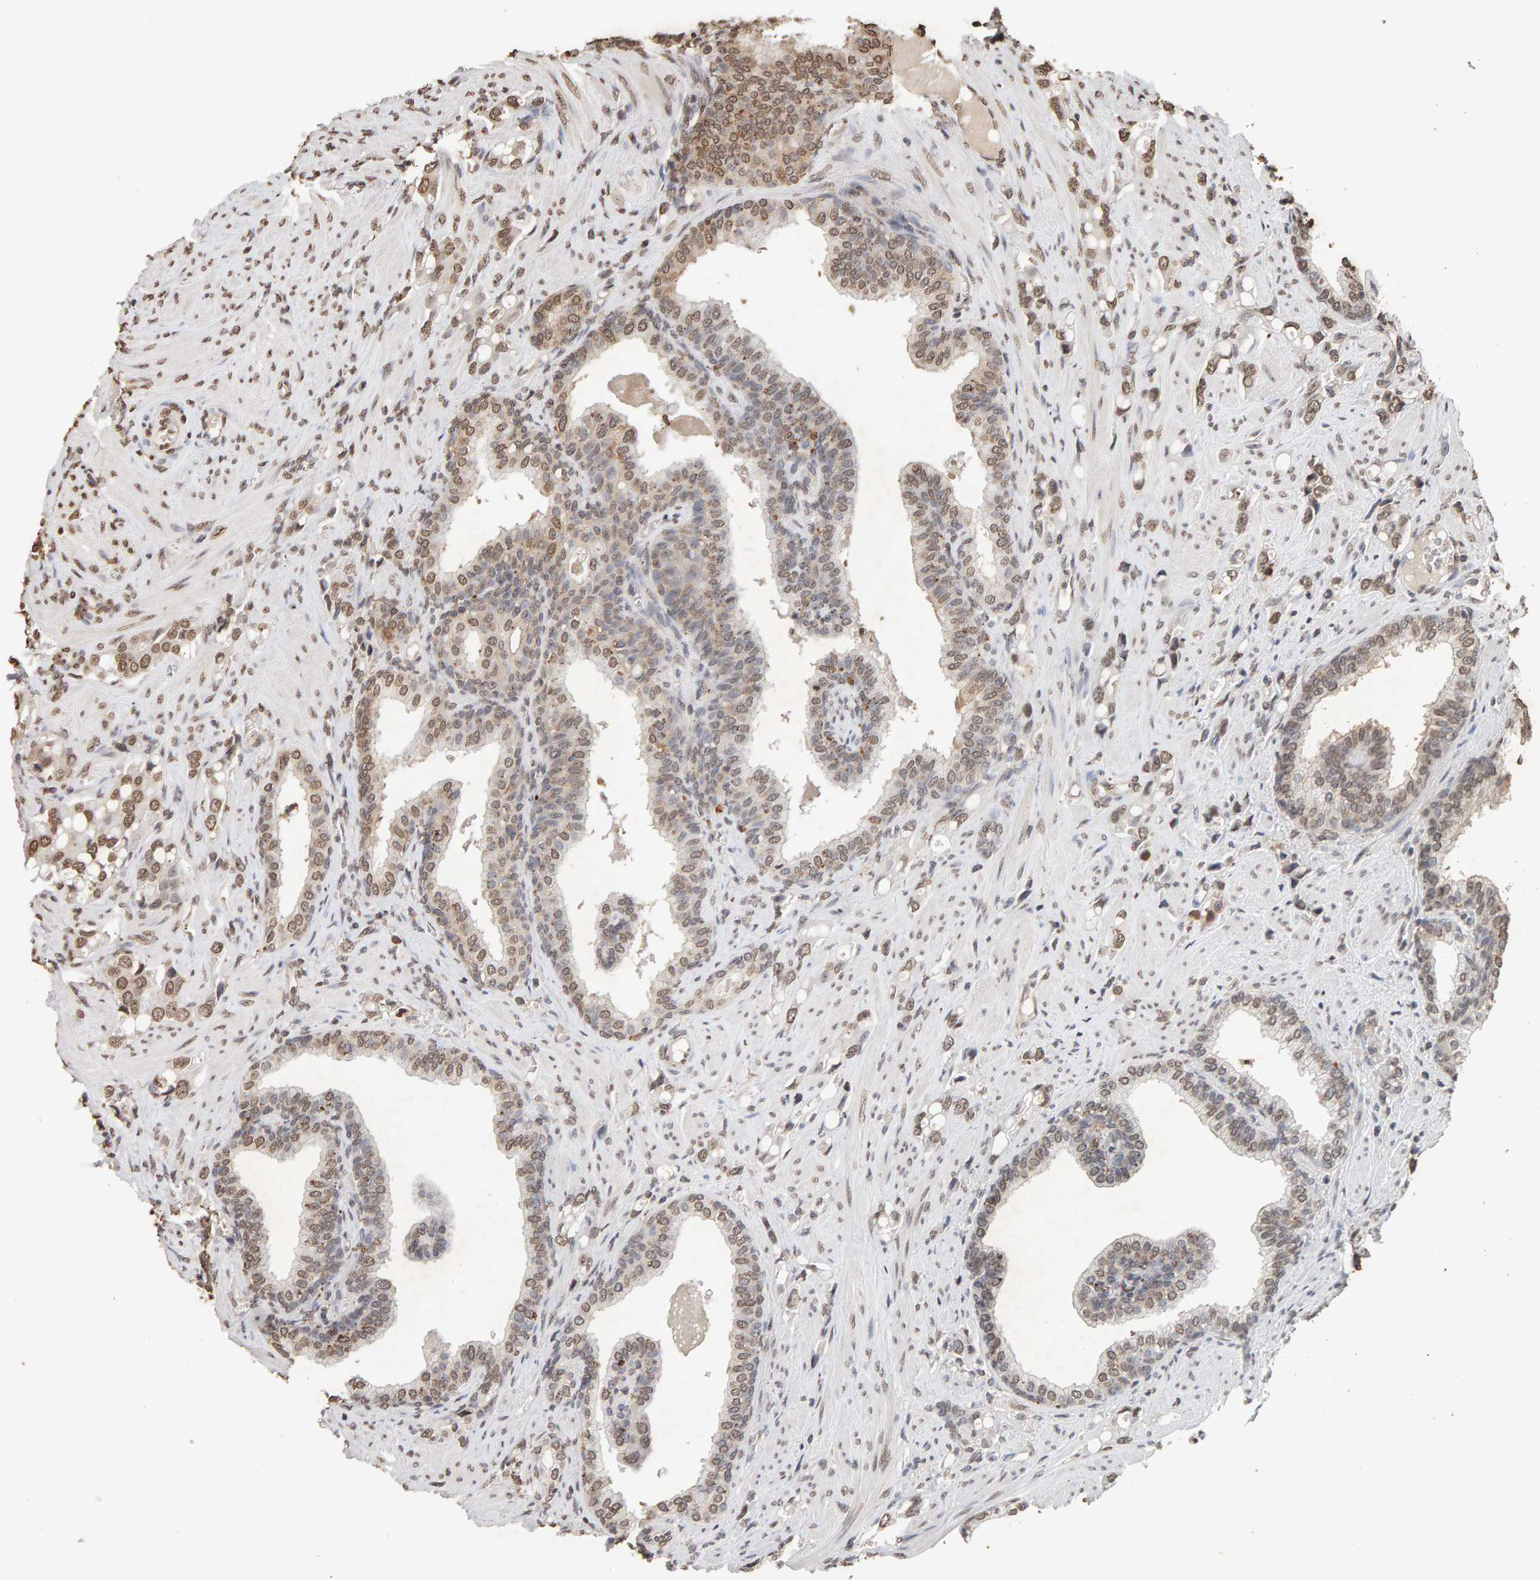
{"staining": {"intensity": "moderate", "quantity": ">75%", "location": "nuclear"}, "tissue": "prostate cancer", "cell_type": "Tumor cells", "image_type": "cancer", "snomed": [{"axis": "morphology", "description": "Adenocarcinoma, High grade"}, {"axis": "topography", "description": "Prostate"}], "caption": "Brown immunohistochemical staining in prostate cancer (adenocarcinoma (high-grade)) shows moderate nuclear expression in approximately >75% of tumor cells. The protein of interest is stained brown, and the nuclei are stained in blue (DAB (3,3'-diaminobenzidine) IHC with brightfield microscopy, high magnification).", "gene": "DNAJB5", "patient": {"sex": "male", "age": 52}}